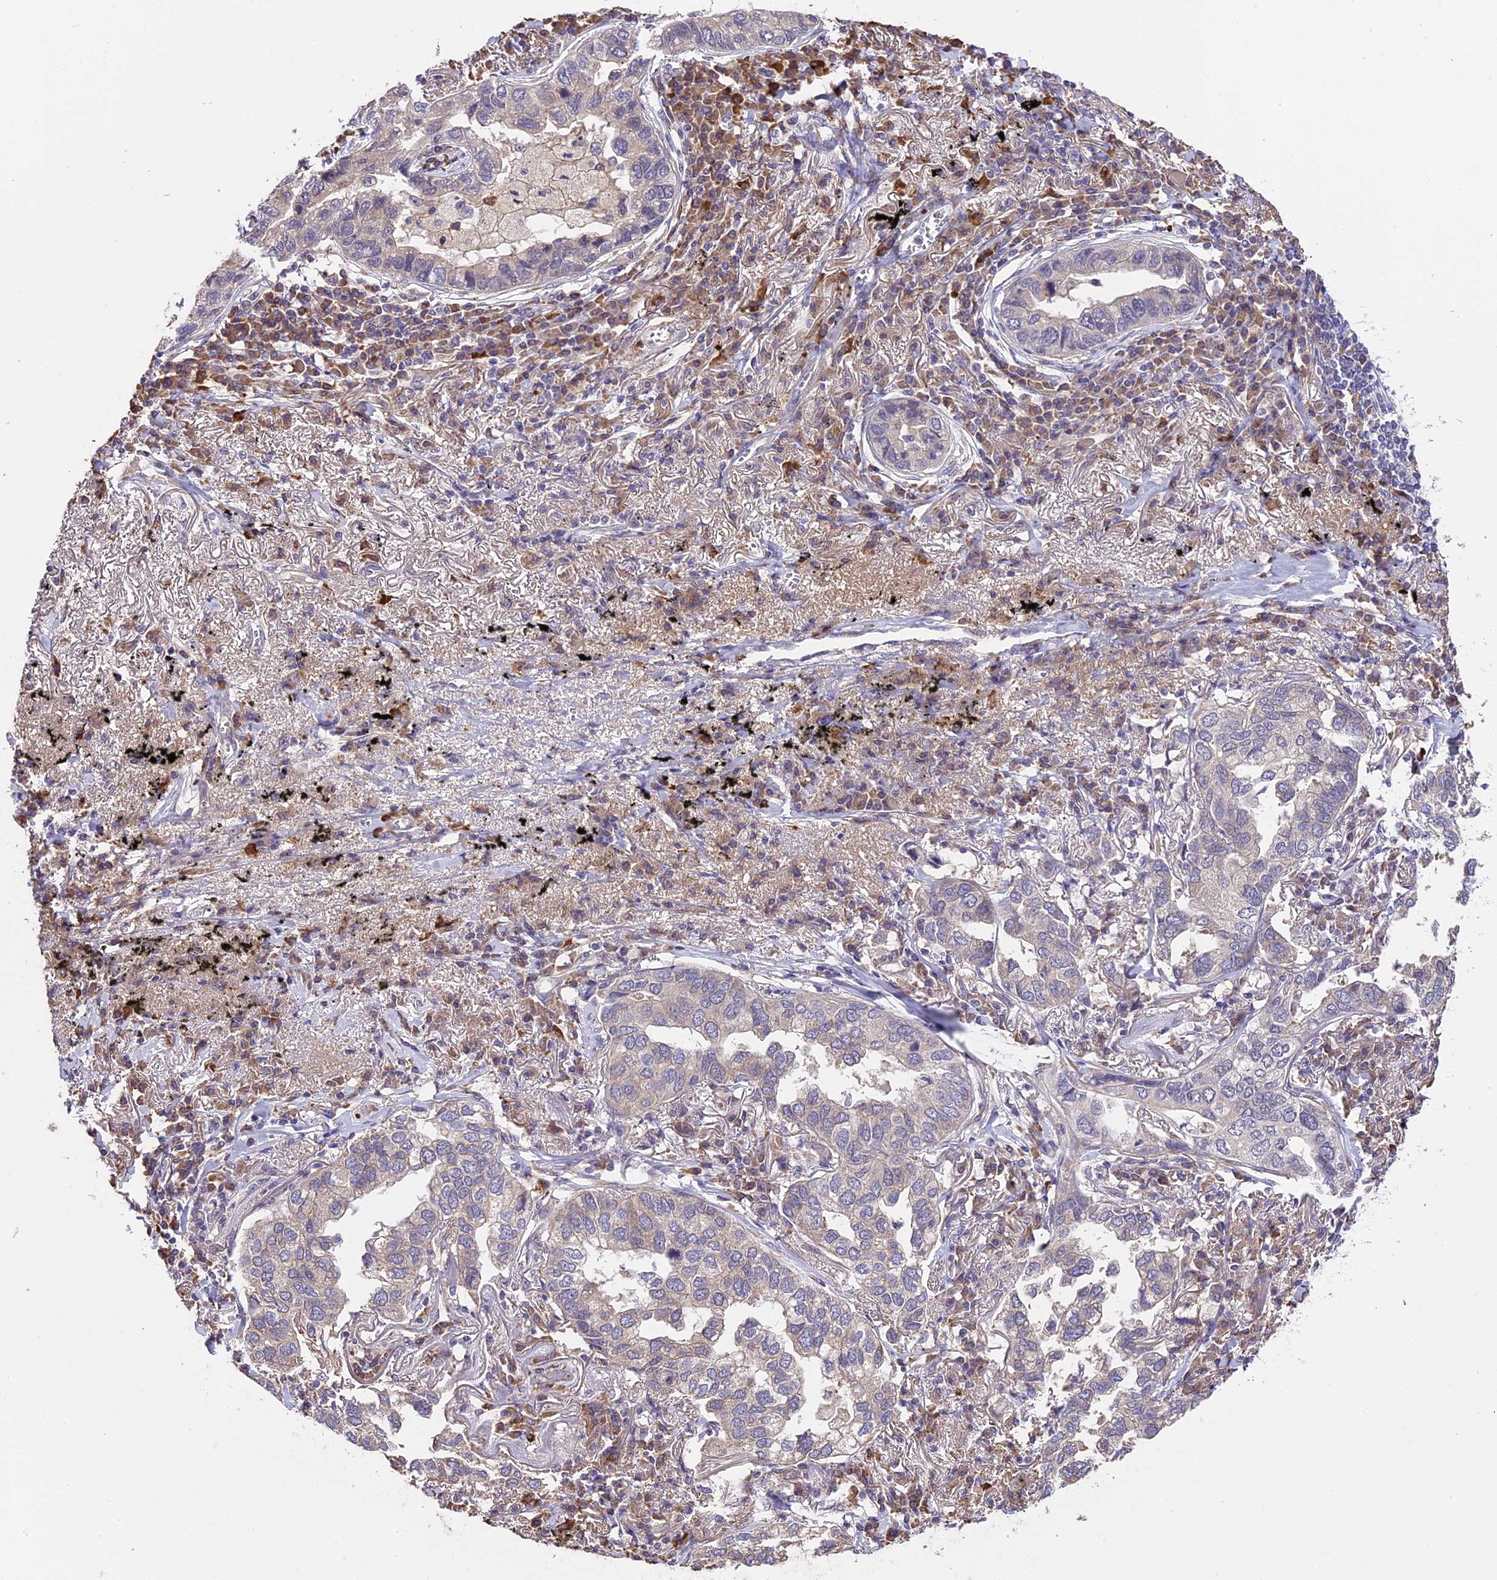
{"staining": {"intensity": "negative", "quantity": "none", "location": "none"}, "tissue": "lung cancer", "cell_type": "Tumor cells", "image_type": "cancer", "snomed": [{"axis": "morphology", "description": "Adenocarcinoma, NOS"}, {"axis": "topography", "description": "Lung"}], "caption": "Immunohistochemistry (IHC) photomicrograph of human lung cancer stained for a protein (brown), which exhibits no positivity in tumor cells.", "gene": "ABCC10", "patient": {"sex": "male", "age": 65}}